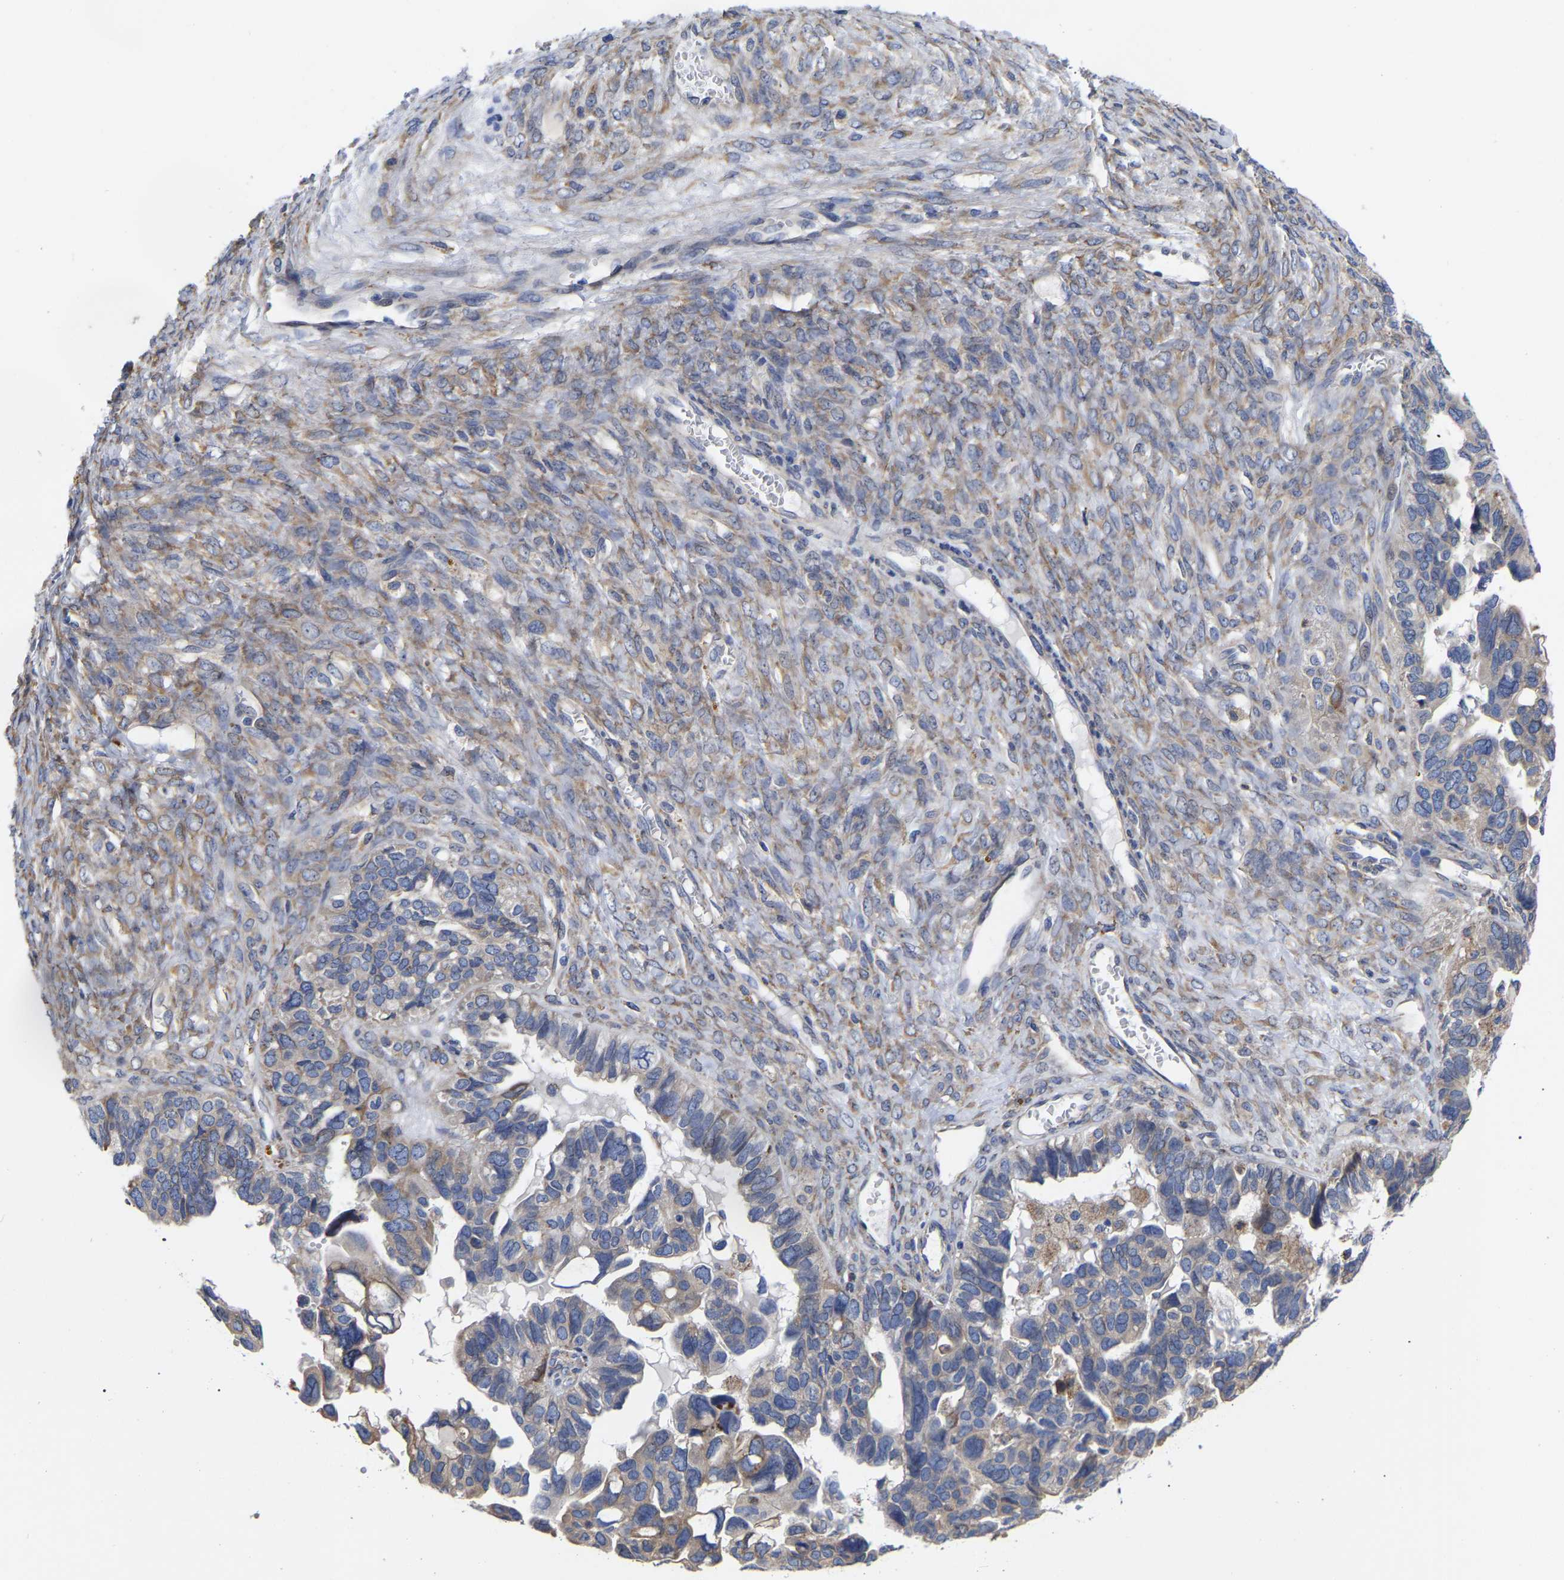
{"staining": {"intensity": "moderate", "quantity": "<25%", "location": "cytoplasmic/membranous"}, "tissue": "ovarian cancer", "cell_type": "Tumor cells", "image_type": "cancer", "snomed": [{"axis": "morphology", "description": "Cystadenocarcinoma, serous, NOS"}, {"axis": "topography", "description": "Ovary"}], "caption": "Ovarian cancer stained with DAB immunohistochemistry (IHC) reveals low levels of moderate cytoplasmic/membranous positivity in approximately <25% of tumor cells.", "gene": "CFAP298", "patient": {"sex": "female", "age": 79}}